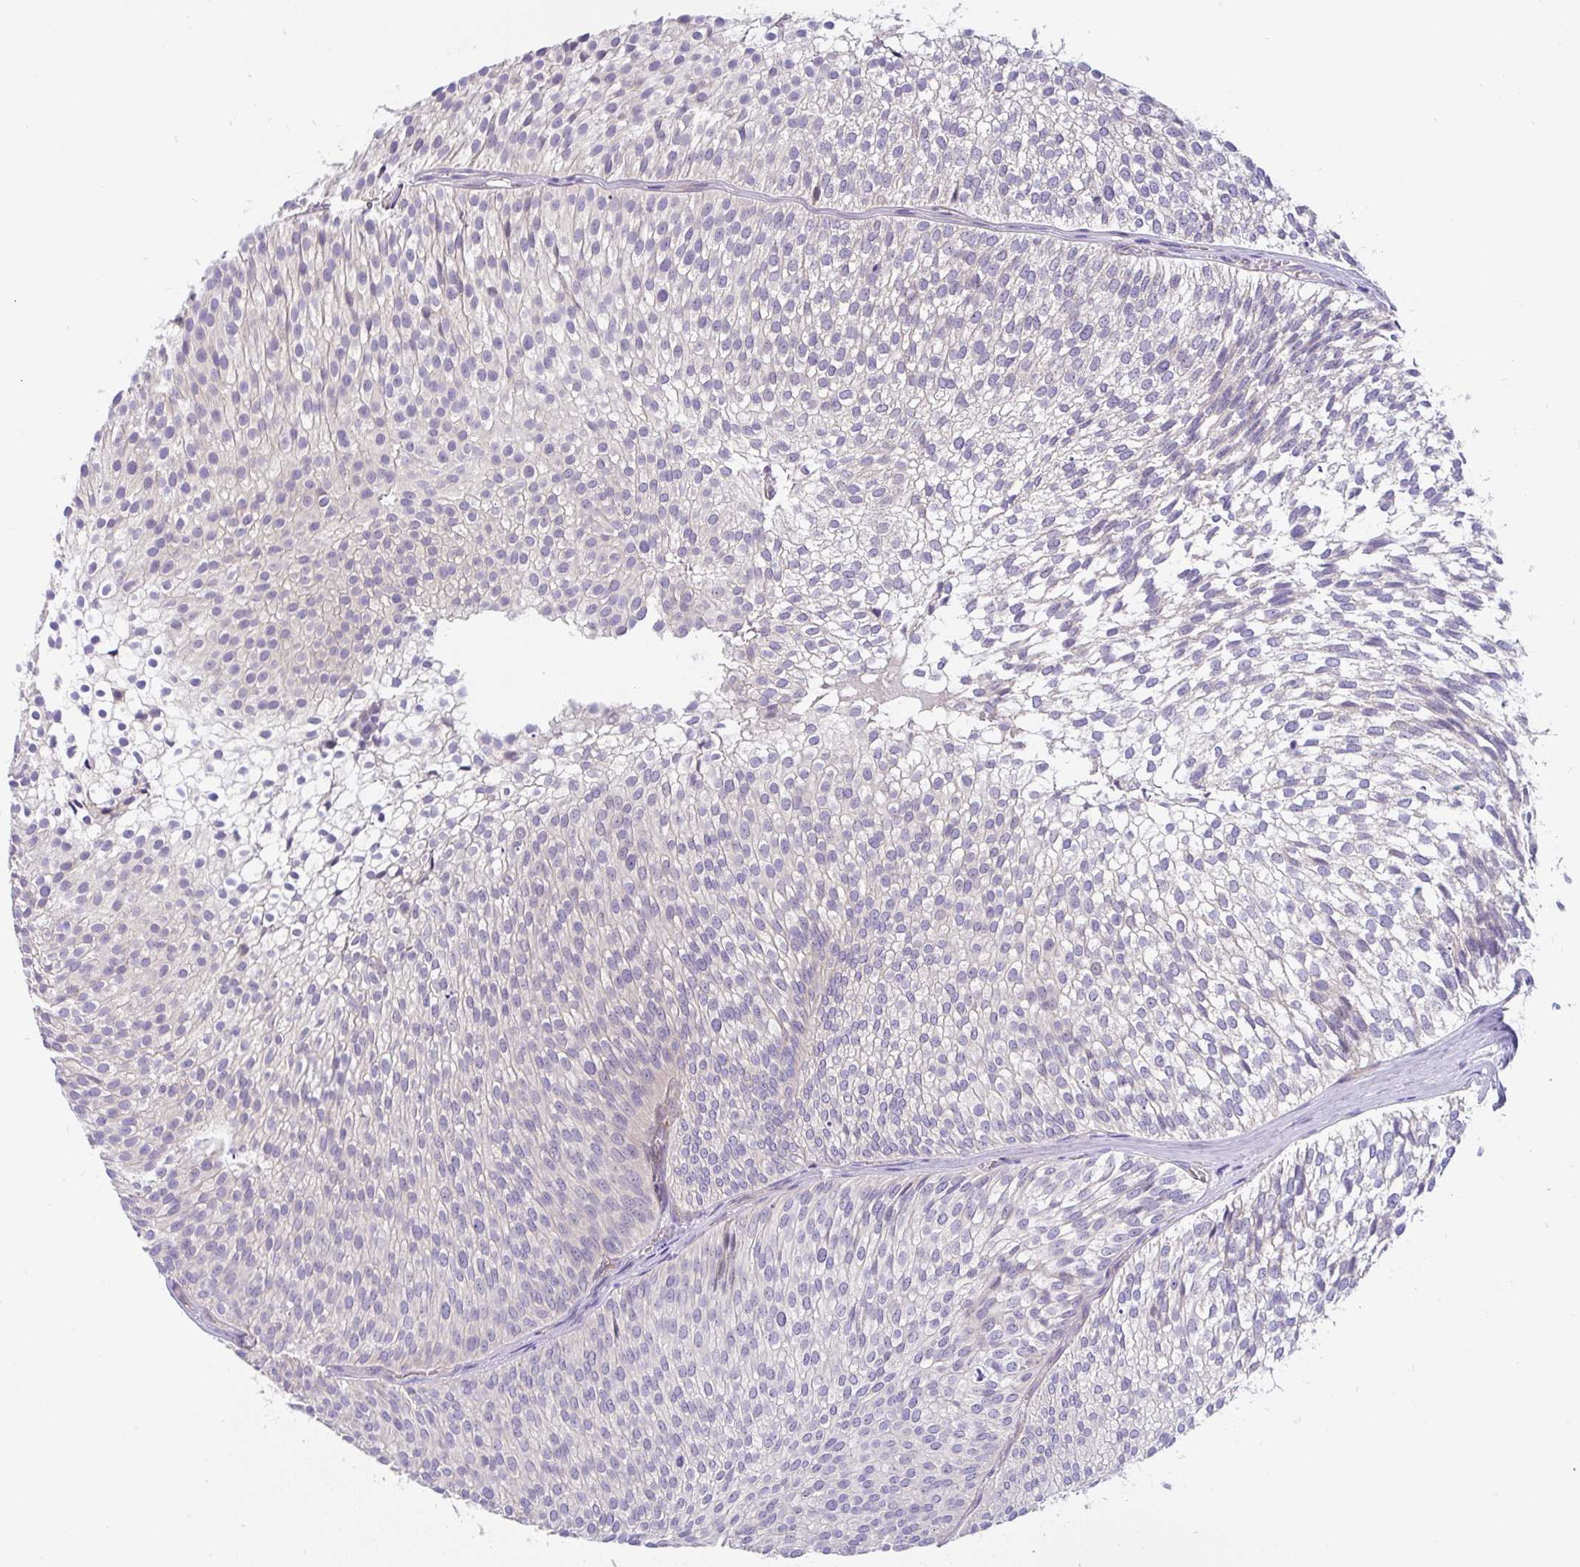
{"staining": {"intensity": "negative", "quantity": "none", "location": "none"}, "tissue": "urothelial cancer", "cell_type": "Tumor cells", "image_type": "cancer", "snomed": [{"axis": "morphology", "description": "Urothelial carcinoma, Low grade"}, {"axis": "topography", "description": "Urinary bladder"}], "caption": "A high-resolution photomicrograph shows immunohistochemistry staining of low-grade urothelial carcinoma, which shows no significant positivity in tumor cells.", "gene": "LRRC26", "patient": {"sex": "male", "age": 91}}